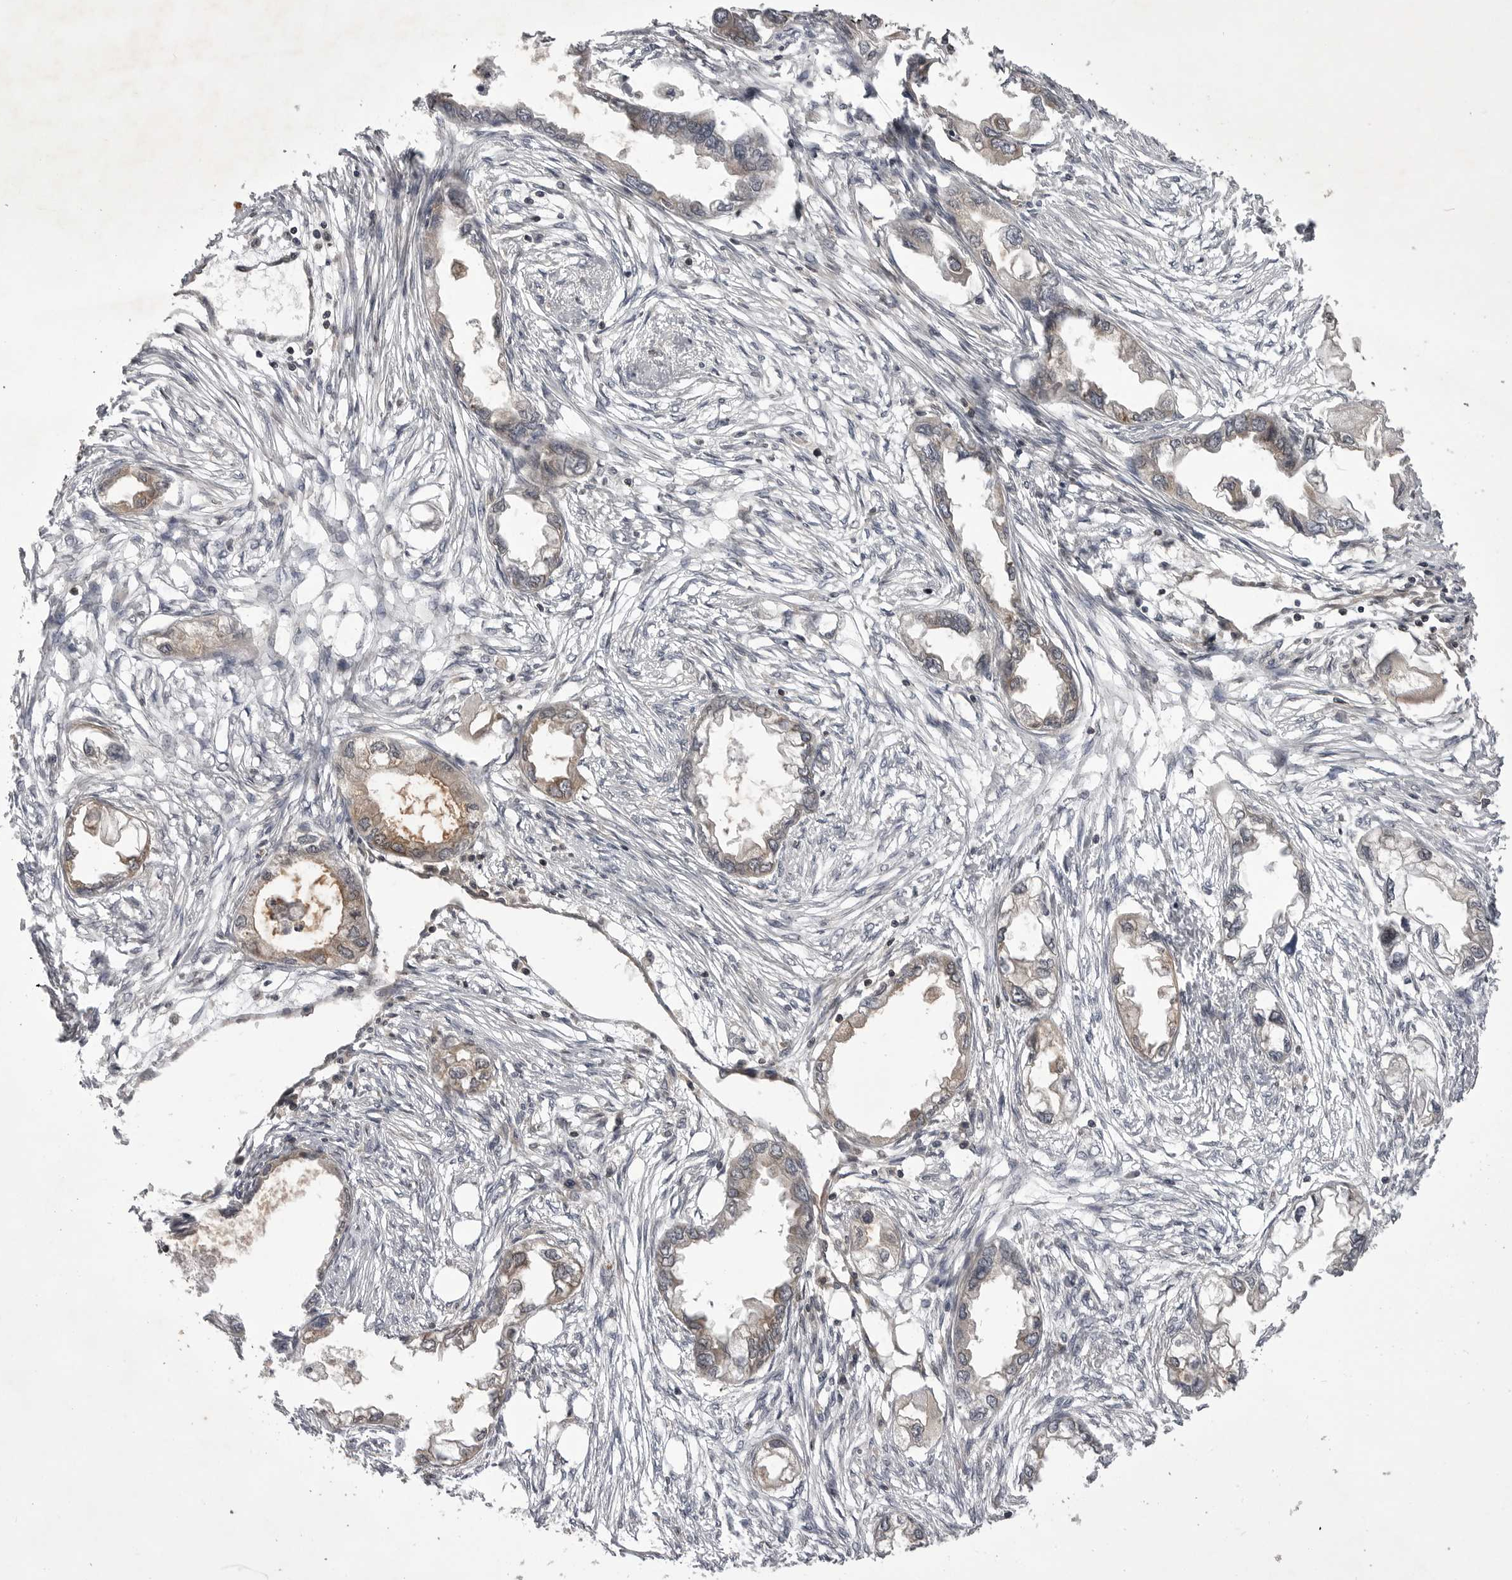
{"staining": {"intensity": "weak", "quantity": "<25%", "location": "cytoplasmic/membranous"}, "tissue": "endometrial cancer", "cell_type": "Tumor cells", "image_type": "cancer", "snomed": [{"axis": "morphology", "description": "Adenocarcinoma, NOS"}, {"axis": "morphology", "description": "Adenocarcinoma, metastatic, NOS"}, {"axis": "topography", "description": "Adipose tissue"}, {"axis": "topography", "description": "Endometrium"}], "caption": "Tumor cells show no significant protein expression in endometrial metastatic adenocarcinoma. (DAB immunohistochemistry (IHC), high magnification).", "gene": "STK24", "patient": {"sex": "female", "age": 67}}